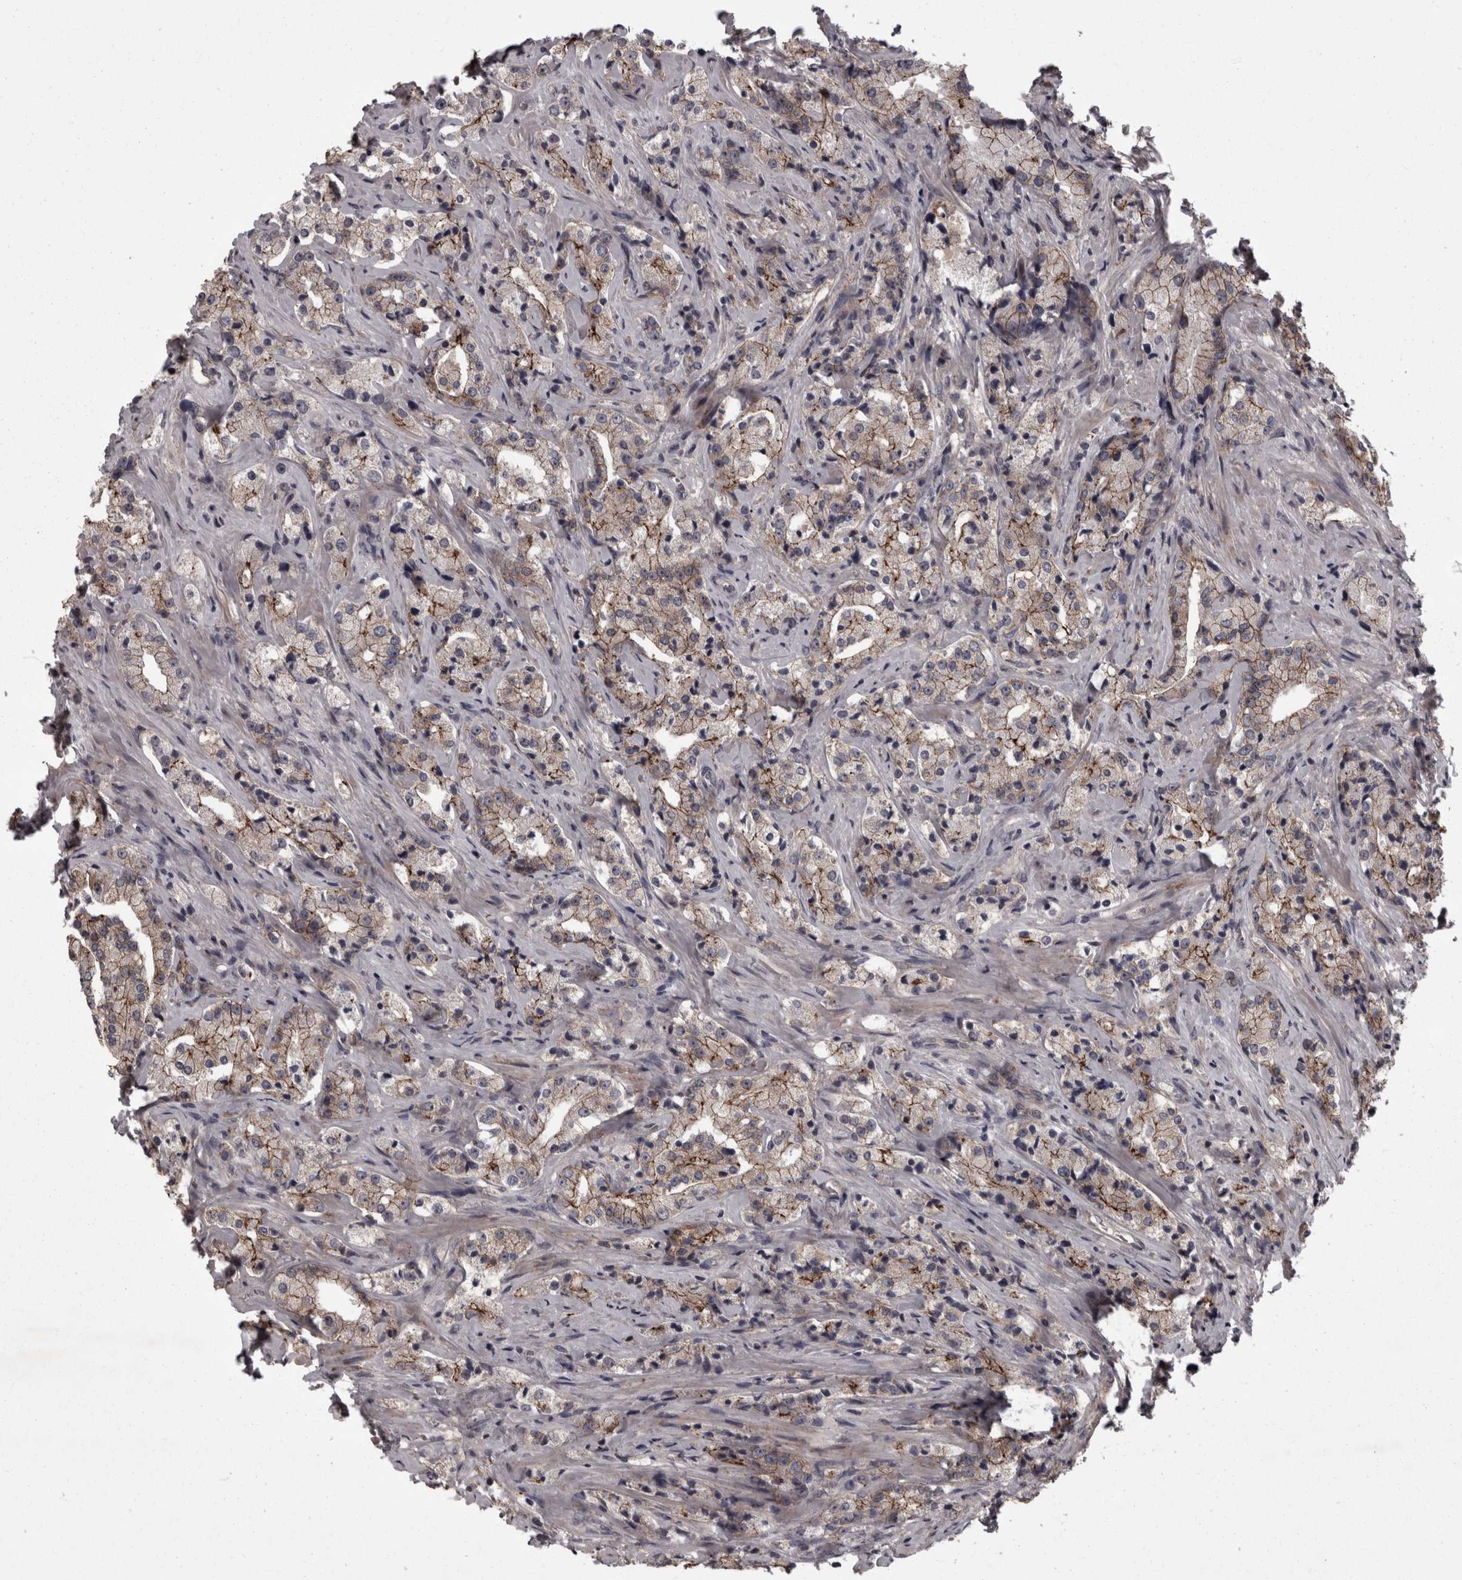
{"staining": {"intensity": "moderate", "quantity": "25%-75%", "location": "cytoplasmic/membranous"}, "tissue": "prostate cancer", "cell_type": "Tumor cells", "image_type": "cancer", "snomed": [{"axis": "morphology", "description": "Adenocarcinoma, High grade"}, {"axis": "topography", "description": "Prostate"}], "caption": "High-grade adenocarcinoma (prostate) stained for a protein reveals moderate cytoplasmic/membranous positivity in tumor cells.", "gene": "PCDH17", "patient": {"sex": "male", "age": 63}}